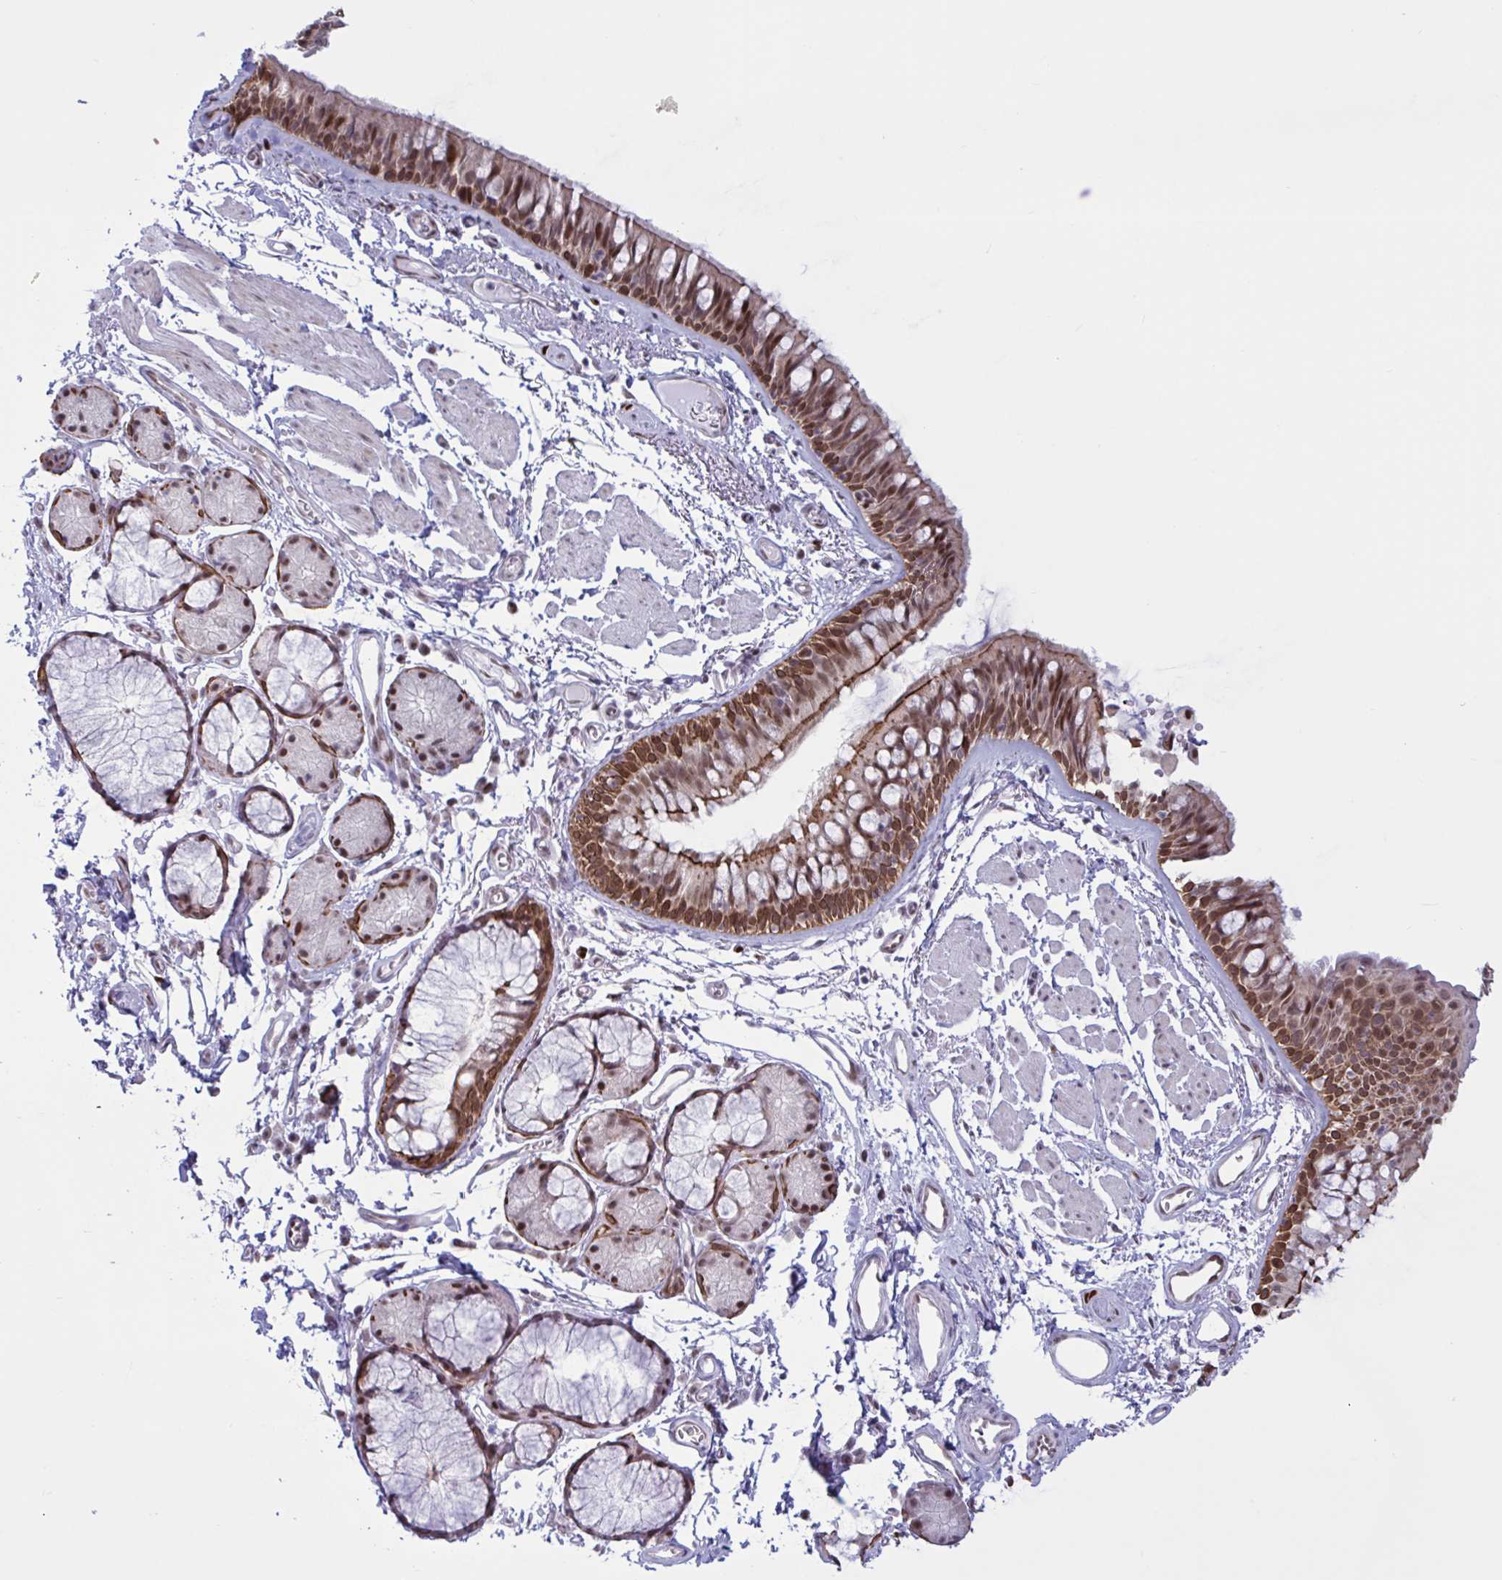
{"staining": {"intensity": "strong", "quantity": "25%-75%", "location": "cytoplasmic/membranous,nuclear"}, "tissue": "bronchus", "cell_type": "Respiratory epithelial cells", "image_type": "normal", "snomed": [{"axis": "morphology", "description": "Normal tissue, NOS"}, {"axis": "topography", "description": "Cartilage tissue"}, {"axis": "topography", "description": "Bronchus"}], "caption": "Bronchus stained with a brown dye reveals strong cytoplasmic/membranous,nuclear positive staining in about 25%-75% of respiratory epithelial cells.", "gene": "PRMT6", "patient": {"sex": "female", "age": 79}}